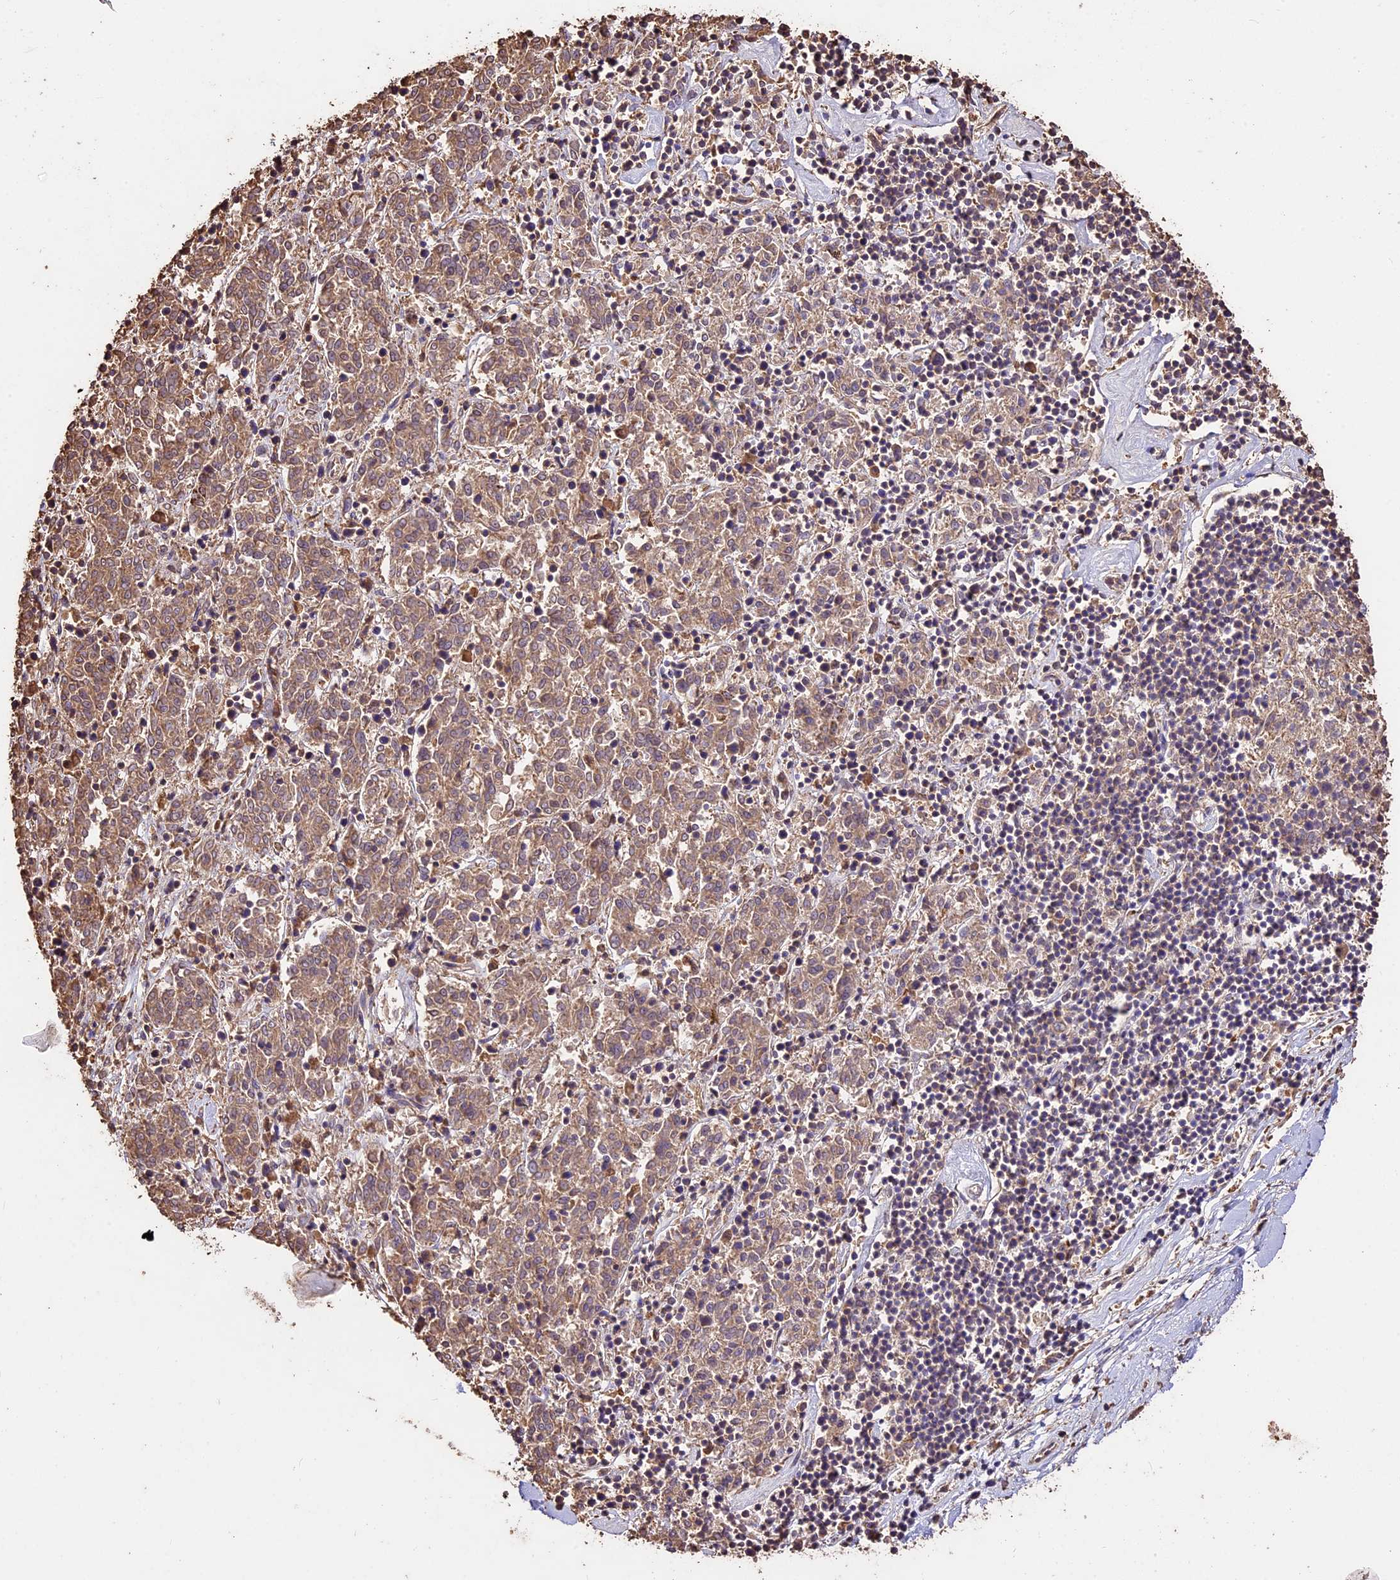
{"staining": {"intensity": "weak", "quantity": ">75%", "location": "cytoplasmic/membranous"}, "tissue": "melanoma", "cell_type": "Tumor cells", "image_type": "cancer", "snomed": [{"axis": "morphology", "description": "Malignant melanoma, NOS"}, {"axis": "topography", "description": "Skin"}], "caption": "Immunohistochemistry (IHC) staining of malignant melanoma, which reveals low levels of weak cytoplasmic/membranous expression in approximately >75% of tumor cells indicating weak cytoplasmic/membranous protein positivity. The staining was performed using DAB (brown) for protein detection and nuclei were counterstained in hematoxylin (blue).", "gene": "CRLF1", "patient": {"sex": "female", "age": 72}}